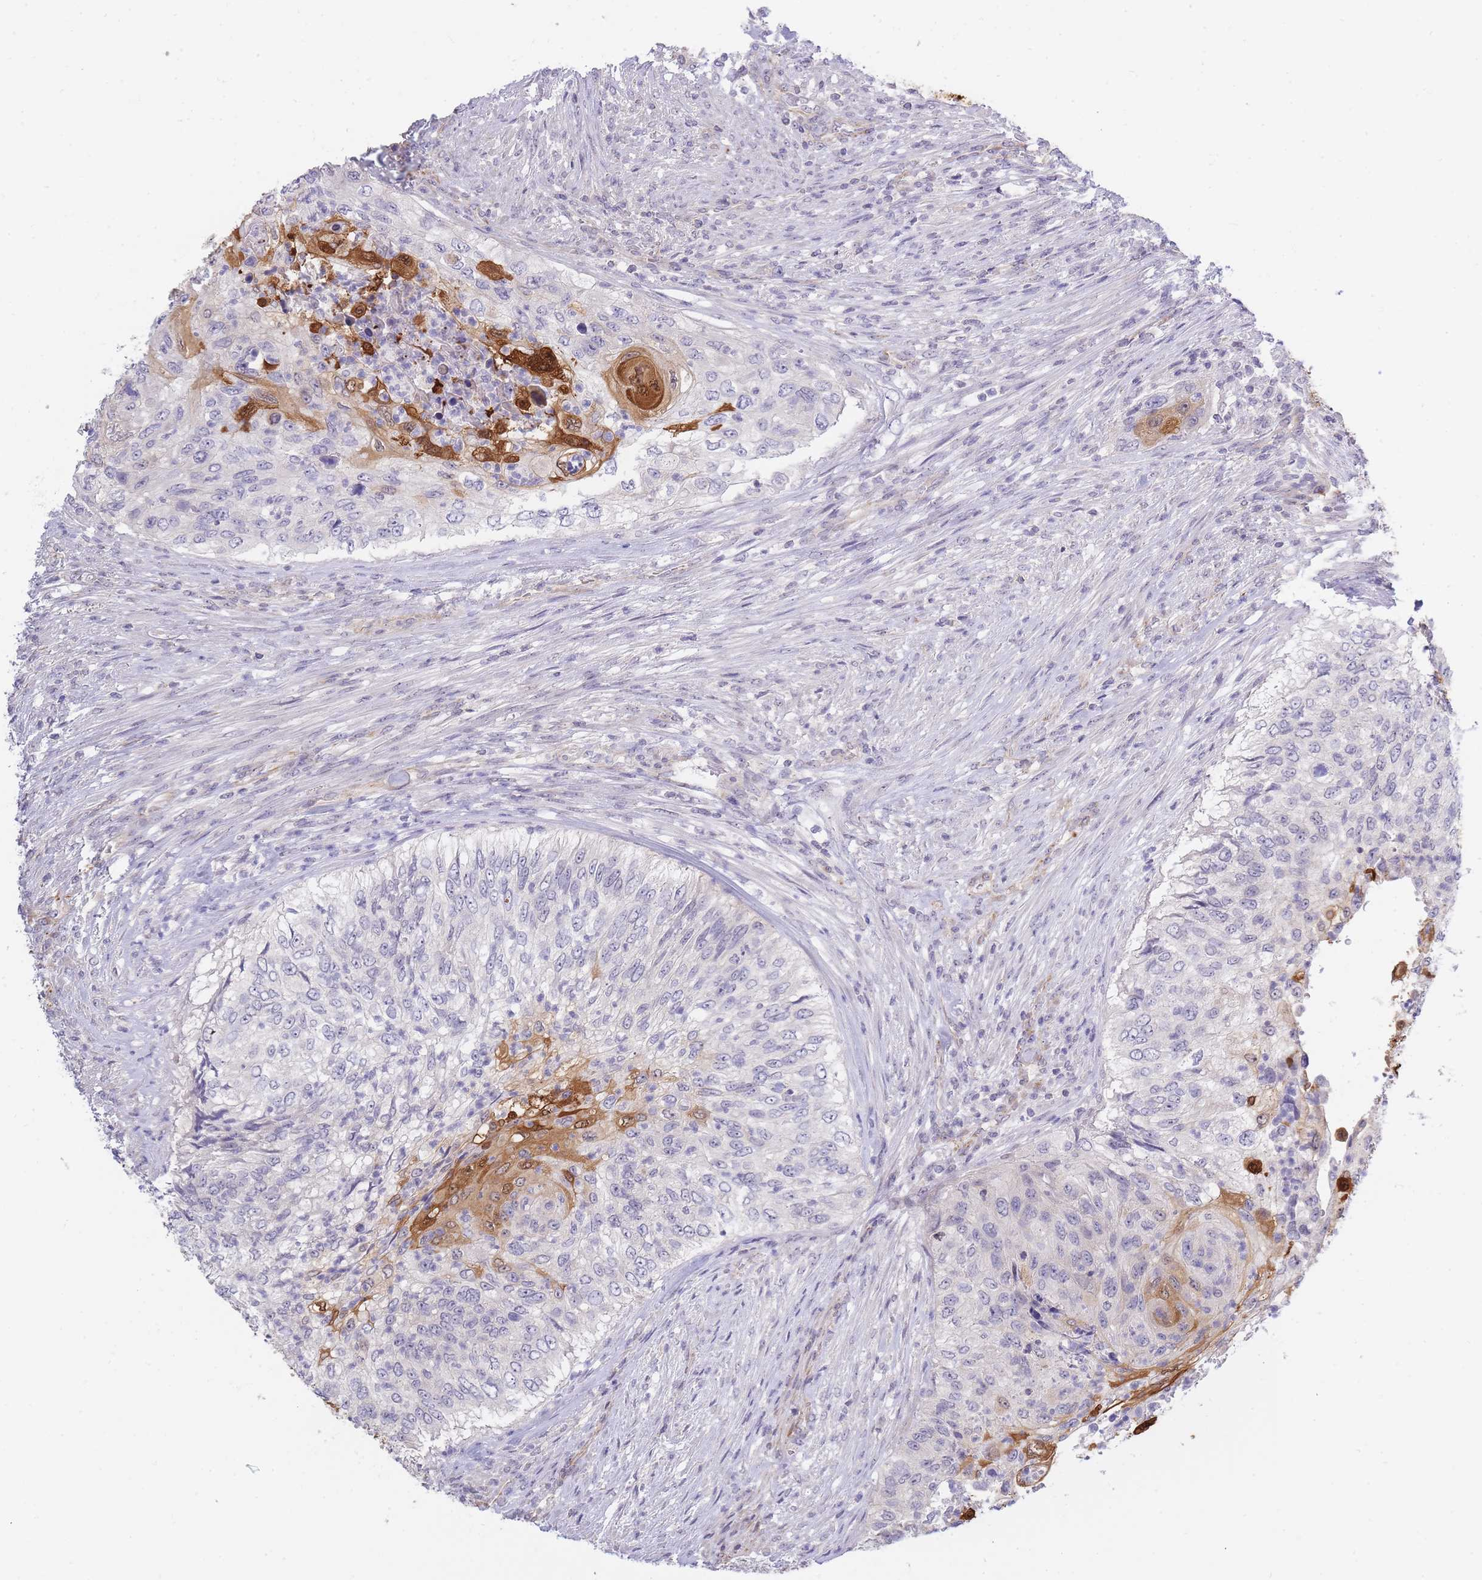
{"staining": {"intensity": "strong", "quantity": "<25%", "location": "cytoplasmic/membranous,nuclear"}, "tissue": "urothelial cancer", "cell_type": "Tumor cells", "image_type": "cancer", "snomed": [{"axis": "morphology", "description": "Urothelial carcinoma, High grade"}, {"axis": "topography", "description": "Urinary bladder"}], "caption": "High-power microscopy captured an IHC image of urothelial cancer, revealing strong cytoplasmic/membranous and nuclear expression in approximately <25% of tumor cells.", "gene": "C19orf25", "patient": {"sex": "female", "age": 60}}